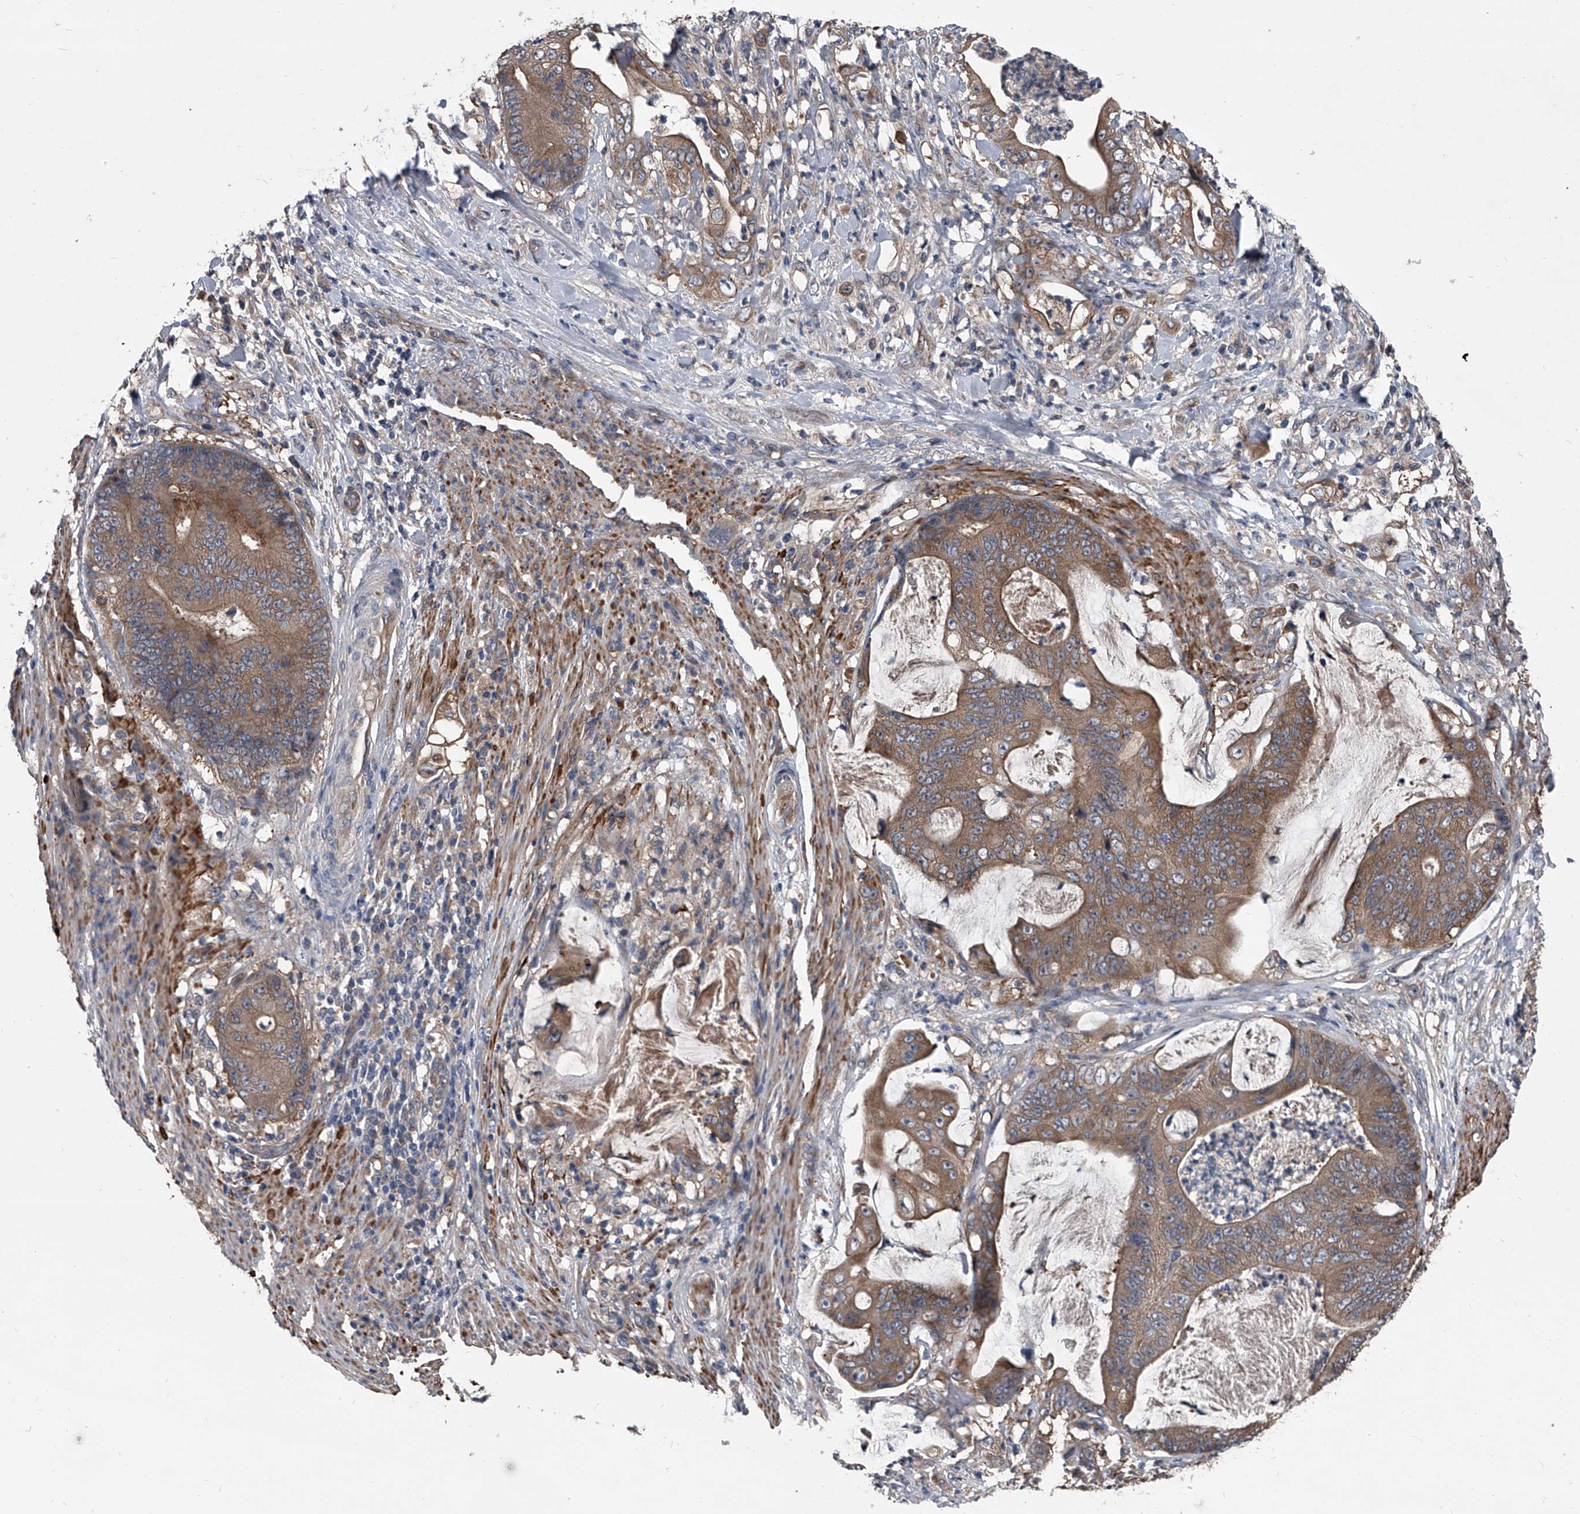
{"staining": {"intensity": "moderate", "quantity": ">75%", "location": "cytoplasmic/membranous"}, "tissue": "stomach cancer", "cell_type": "Tumor cells", "image_type": "cancer", "snomed": [{"axis": "morphology", "description": "Adenocarcinoma, NOS"}, {"axis": "topography", "description": "Stomach"}], "caption": "Adenocarcinoma (stomach) was stained to show a protein in brown. There is medium levels of moderate cytoplasmic/membranous expression in approximately >75% of tumor cells. The staining is performed using DAB brown chromogen to label protein expression. The nuclei are counter-stained blue using hematoxylin.", "gene": "KIF13A", "patient": {"sex": "female", "age": 73}}